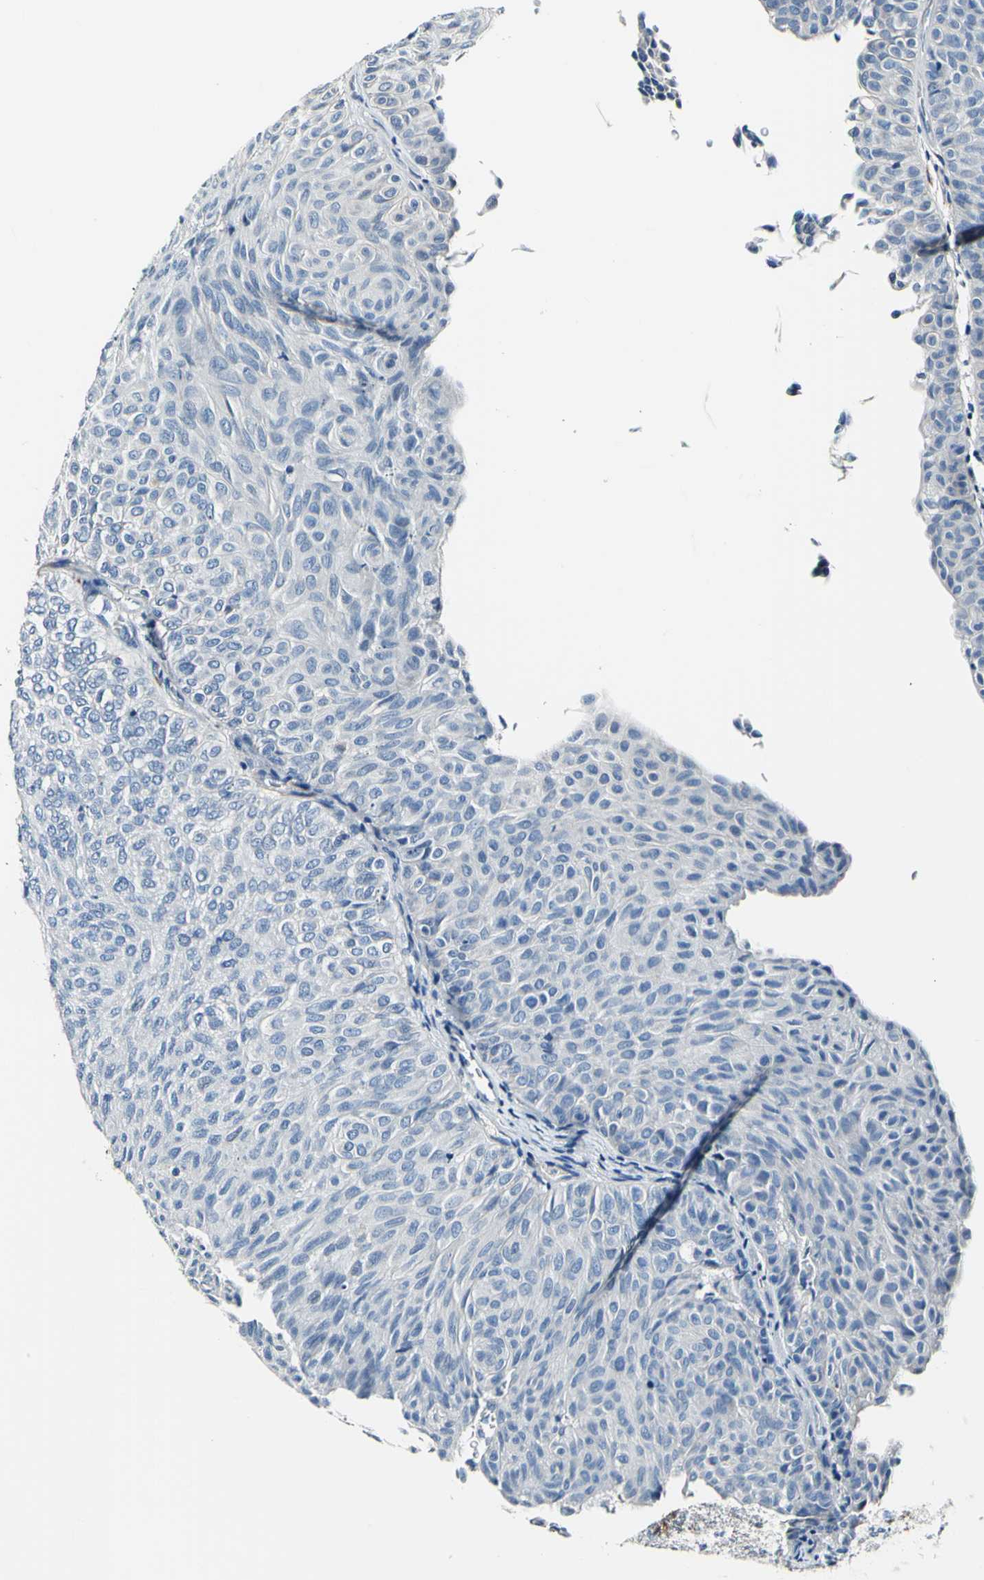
{"staining": {"intensity": "negative", "quantity": "none", "location": "none"}, "tissue": "urothelial cancer", "cell_type": "Tumor cells", "image_type": "cancer", "snomed": [{"axis": "morphology", "description": "Urothelial carcinoma, Low grade"}, {"axis": "topography", "description": "Urinary bladder"}], "caption": "The IHC photomicrograph has no significant positivity in tumor cells of urothelial cancer tissue.", "gene": "COL6A3", "patient": {"sex": "male", "age": 78}}